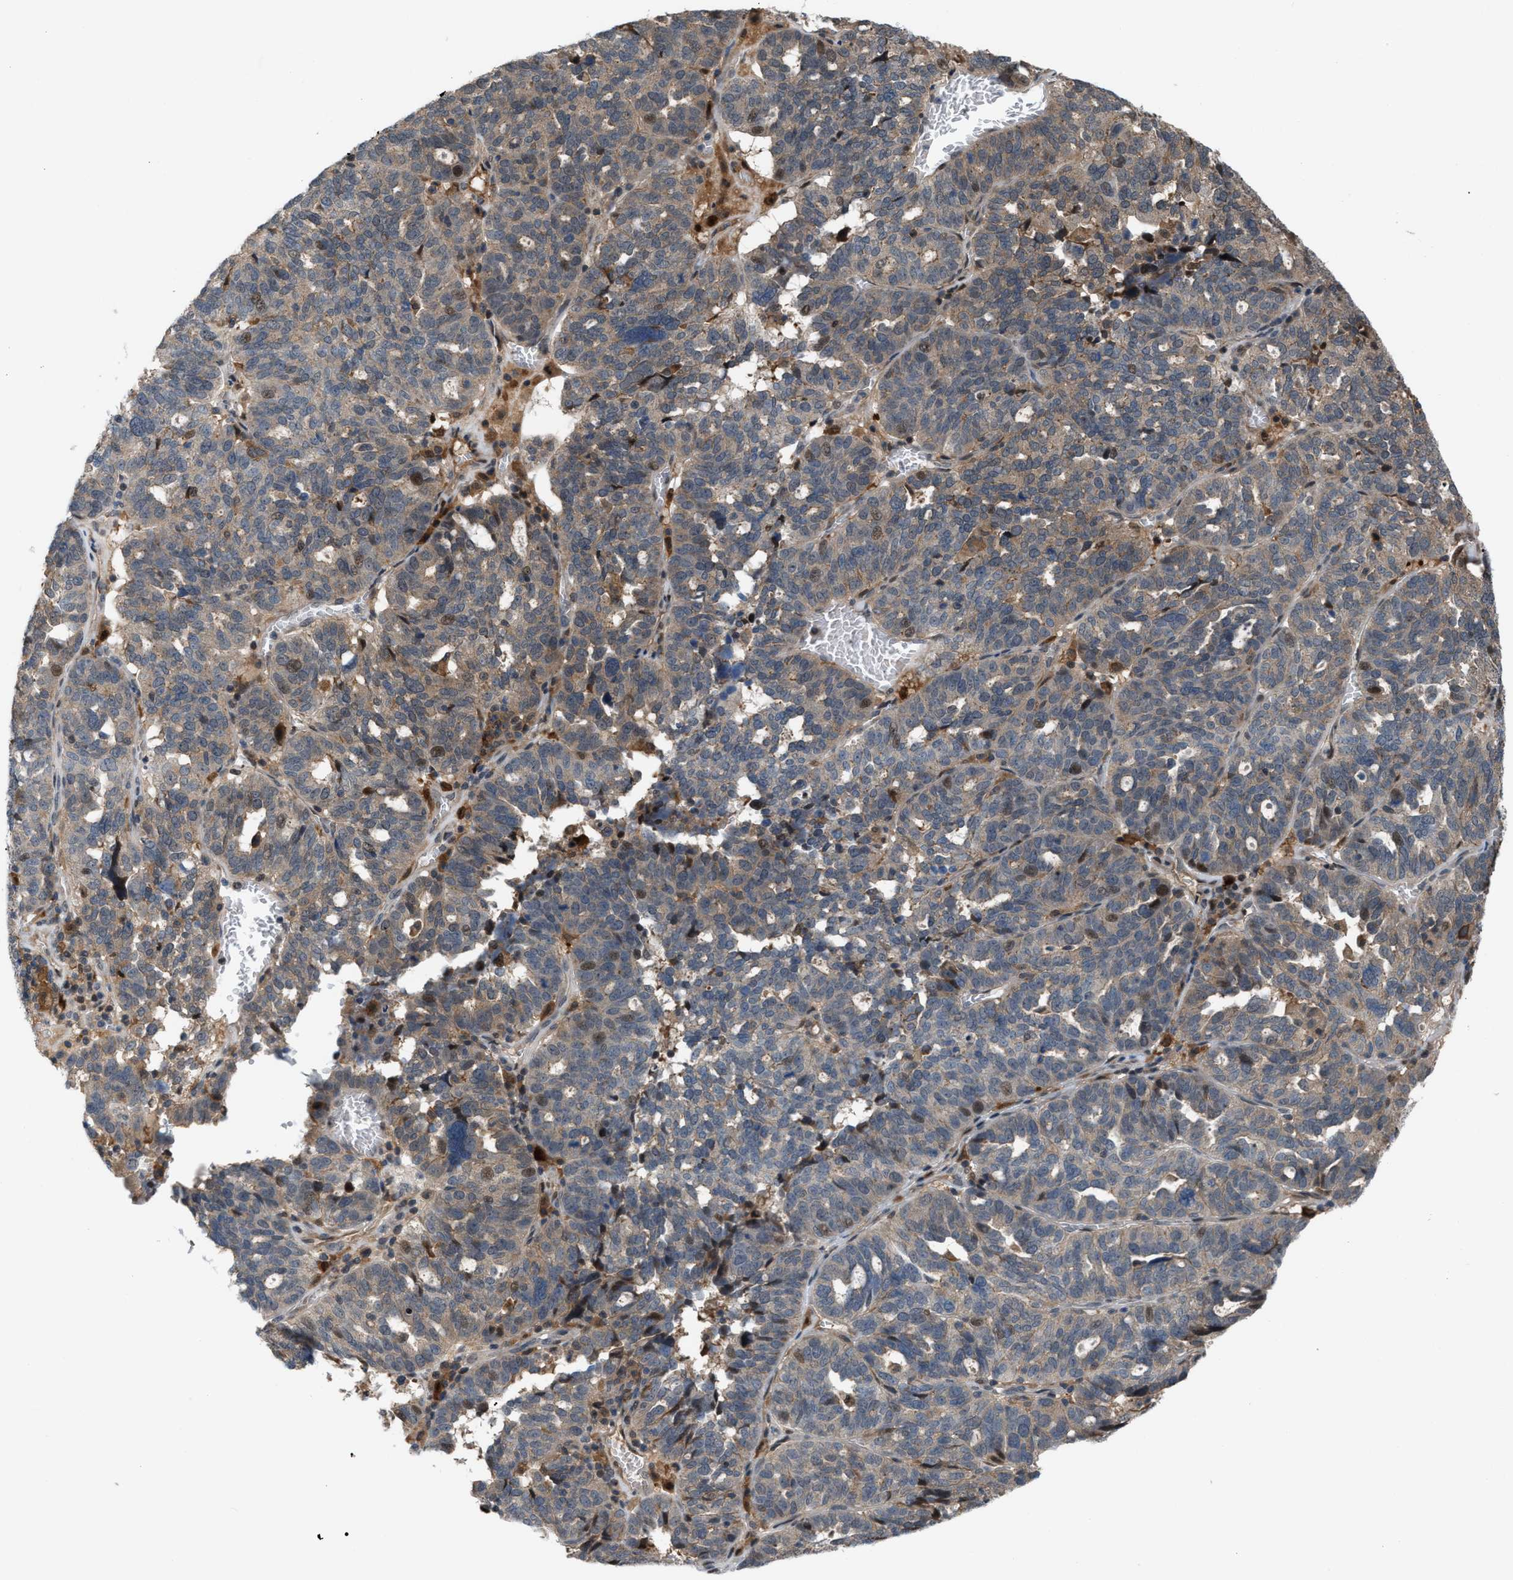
{"staining": {"intensity": "weak", "quantity": ">75%", "location": "cytoplasmic/membranous"}, "tissue": "ovarian cancer", "cell_type": "Tumor cells", "image_type": "cancer", "snomed": [{"axis": "morphology", "description": "Cystadenocarcinoma, serous, NOS"}, {"axis": "topography", "description": "Ovary"}], "caption": "Tumor cells display low levels of weak cytoplasmic/membranous staining in about >75% of cells in human ovarian serous cystadenocarcinoma.", "gene": "RFFL", "patient": {"sex": "female", "age": 59}}